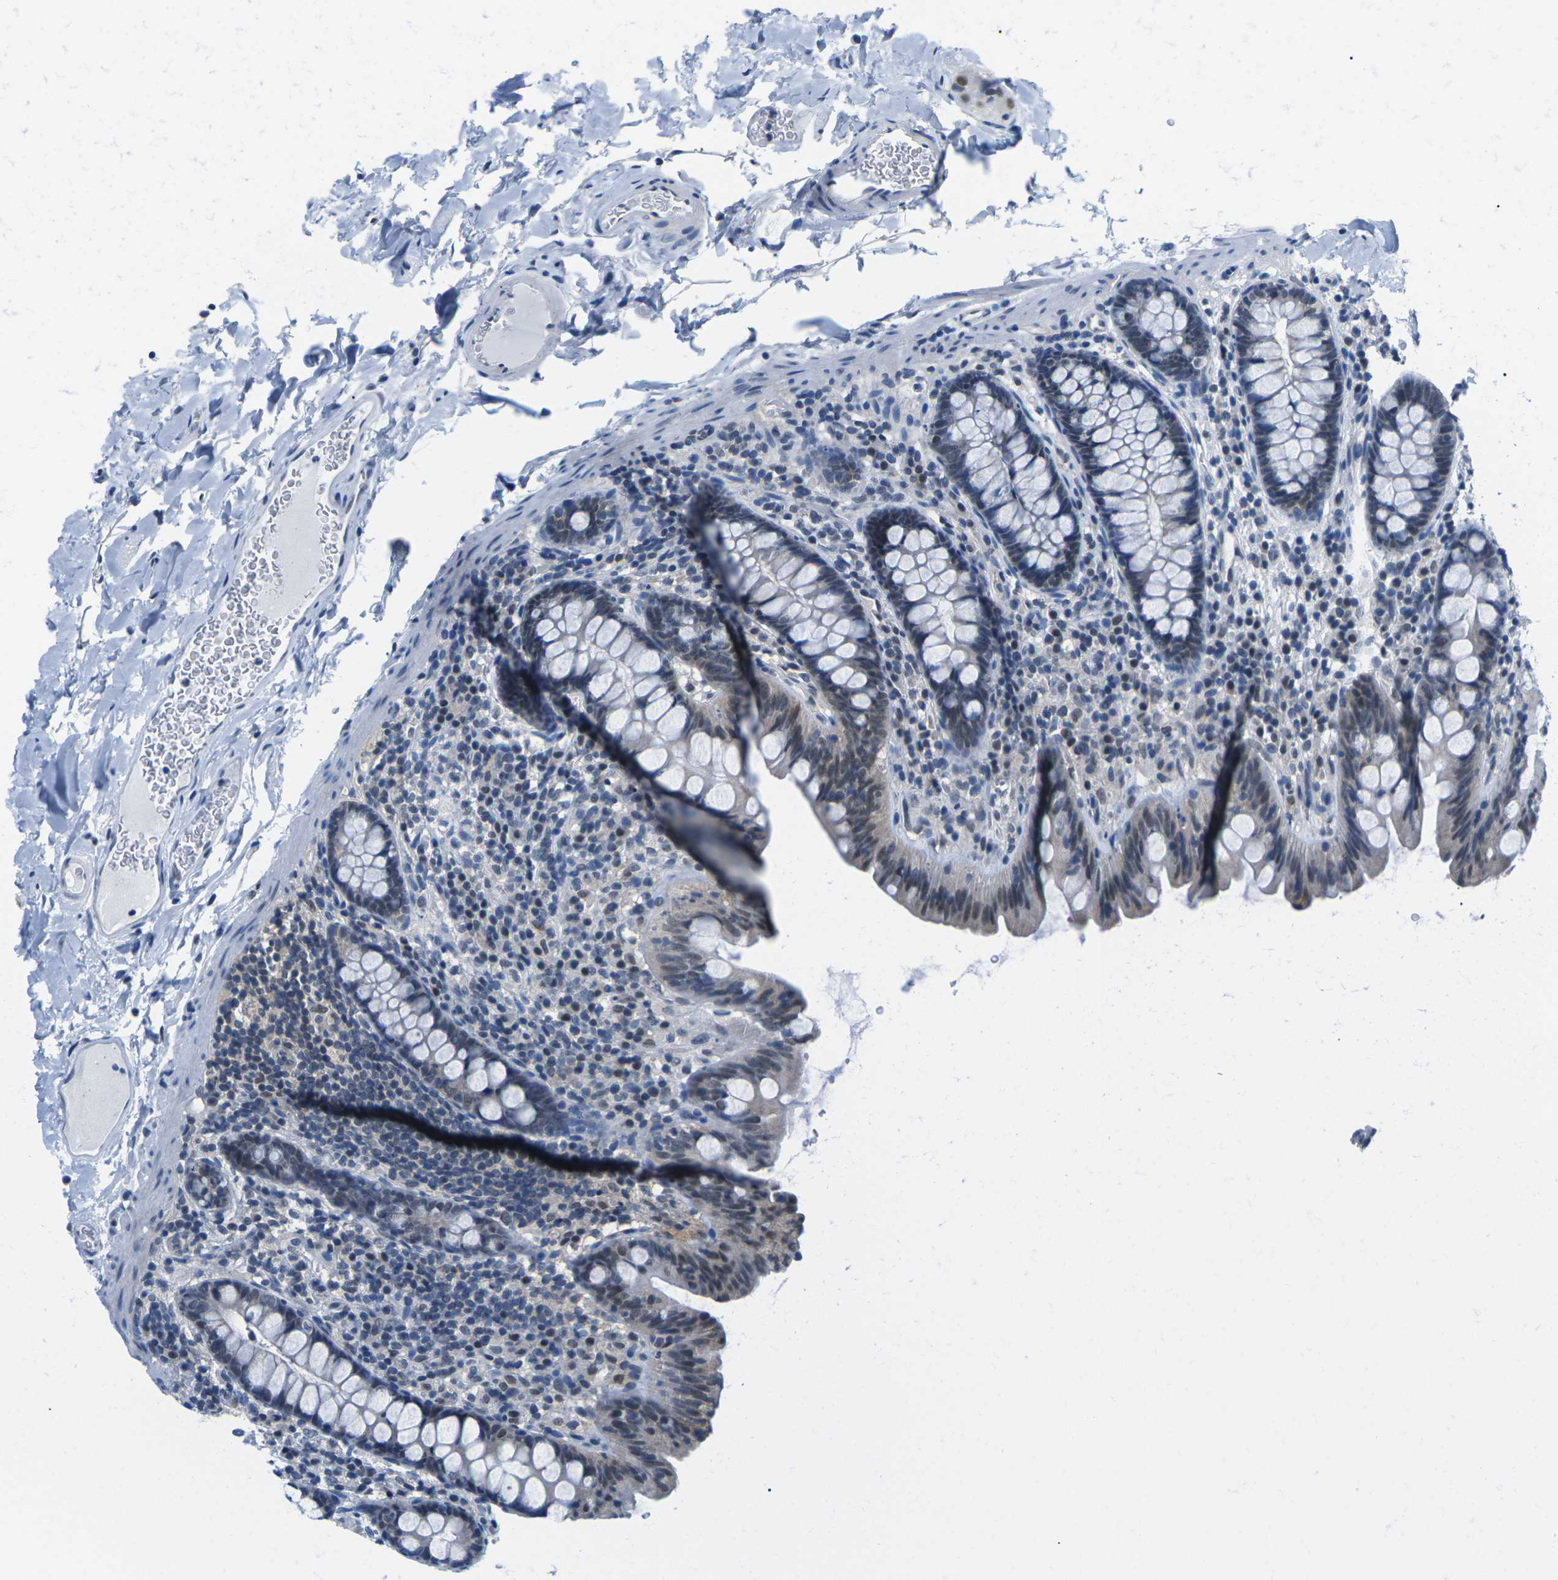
{"staining": {"intensity": "negative", "quantity": "none", "location": "none"}, "tissue": "colon", "cell_type": "Endothelial cells", "image_type": "normal", "snomed": [{"axis": "morphology", "description": "Normal tissue, NOS"}, {"axis": "topography", "description": "Colon"}], "caption": "IHC micrograph of unremarkable colon stained for a protein (brown), which exhibits no staining in endothelial cells.", "gene": "UBA7", "patient": {"sex": "female", "age": 80}}